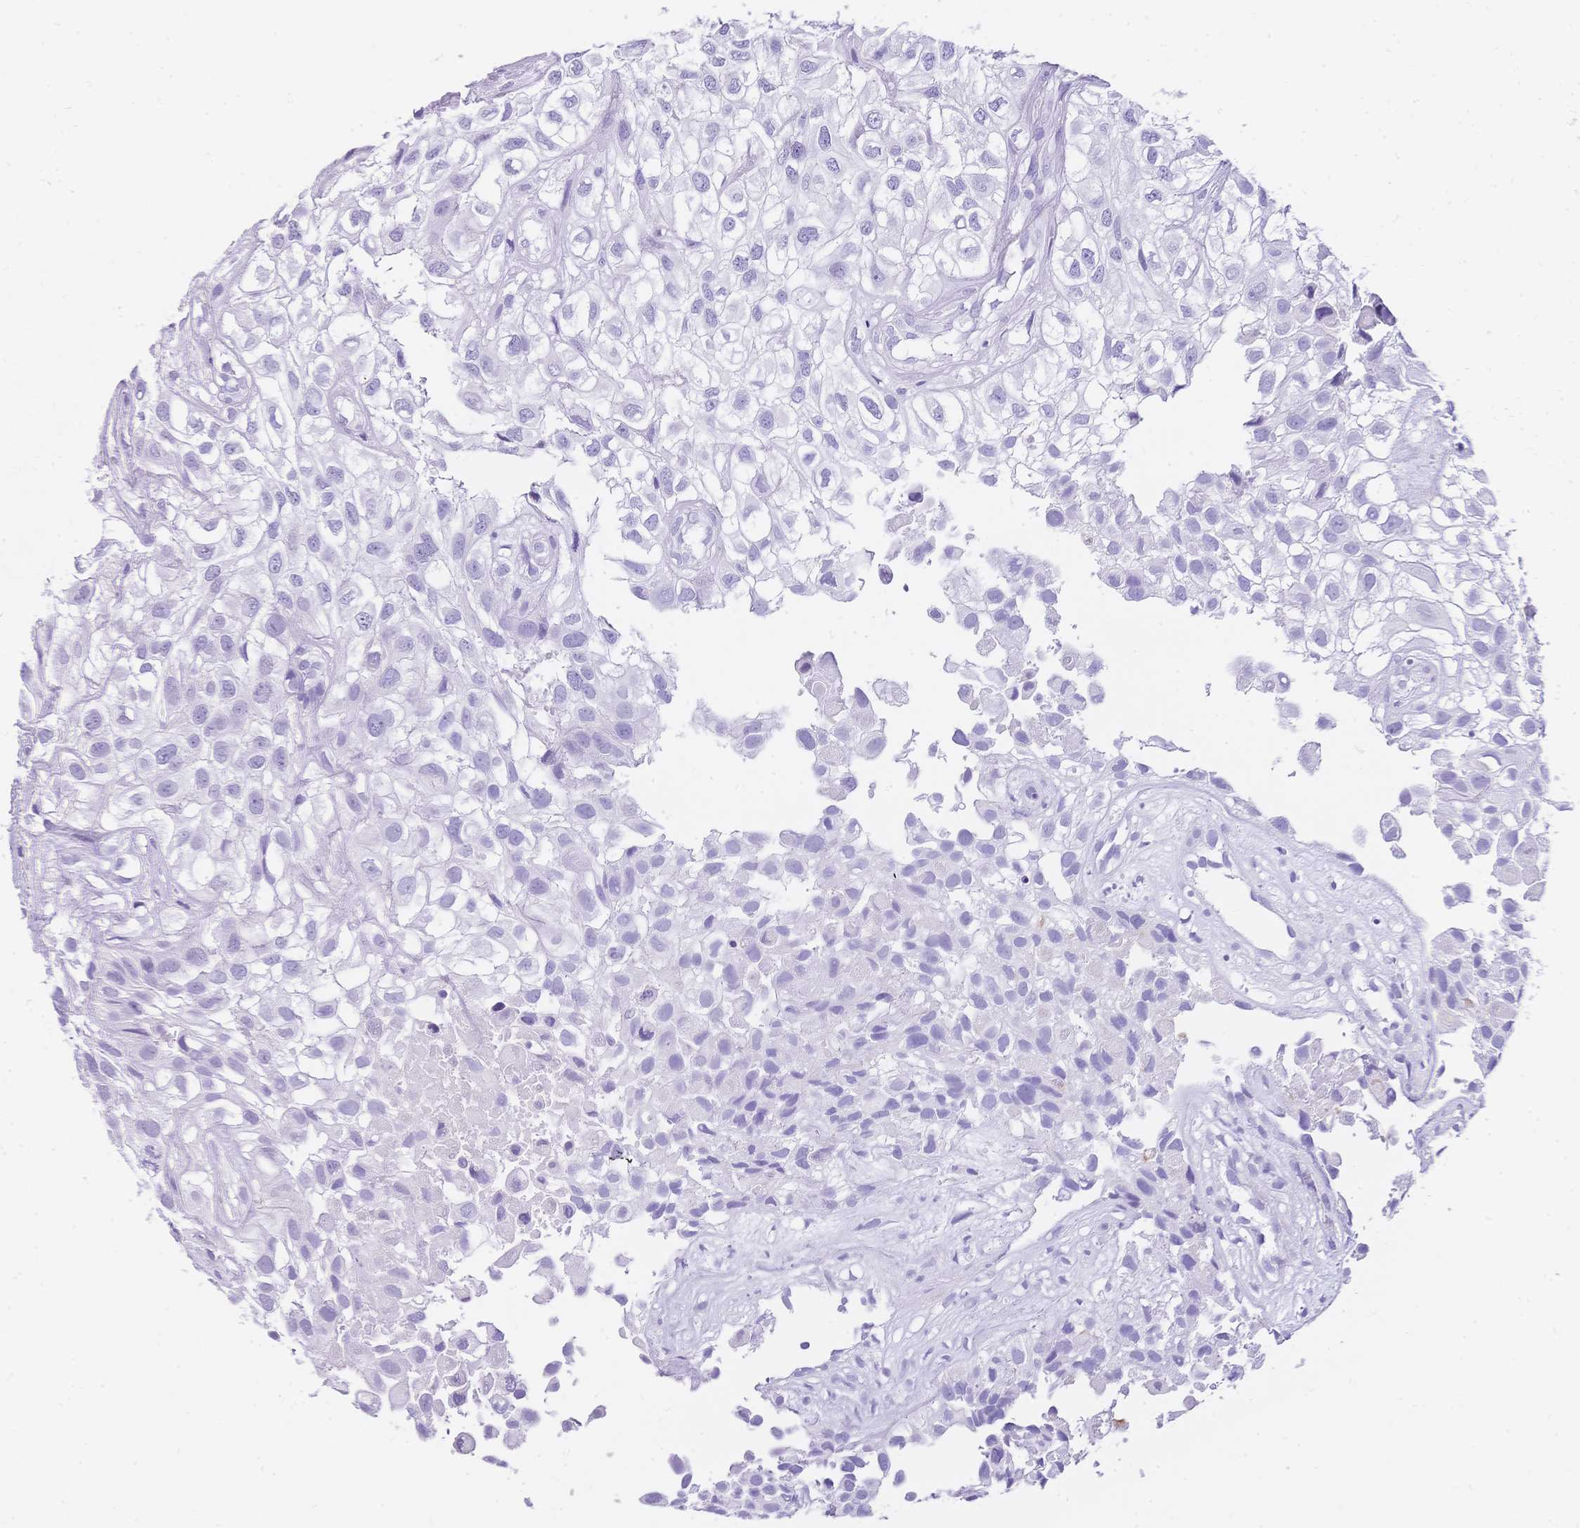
{"staining": {"intensity": "negative", "quantity": "none", "location": "none"}, "tissue": "urothelial cancer", "cell_type": "Tumor cells", "image_type": "cancer", "snomed": [{"axis": "morphology", "description": "Urothelial carcinoma, High grade"}, {"axis": "topography", "description": "Urinary bladder"}], "caption": "A photomicrograph of human urothelial carcinoma (high-grade) is negative for staining in tumor cells. (Stains: DAB (3,3'-diaminobenzidine) immunohistochemistry (IHC) with hematoxylin counter stain, Microscopy: brightfield microscopy at high magnification).", "gene": "MUC21", "patient": {"sex": "male", "age": 56}}